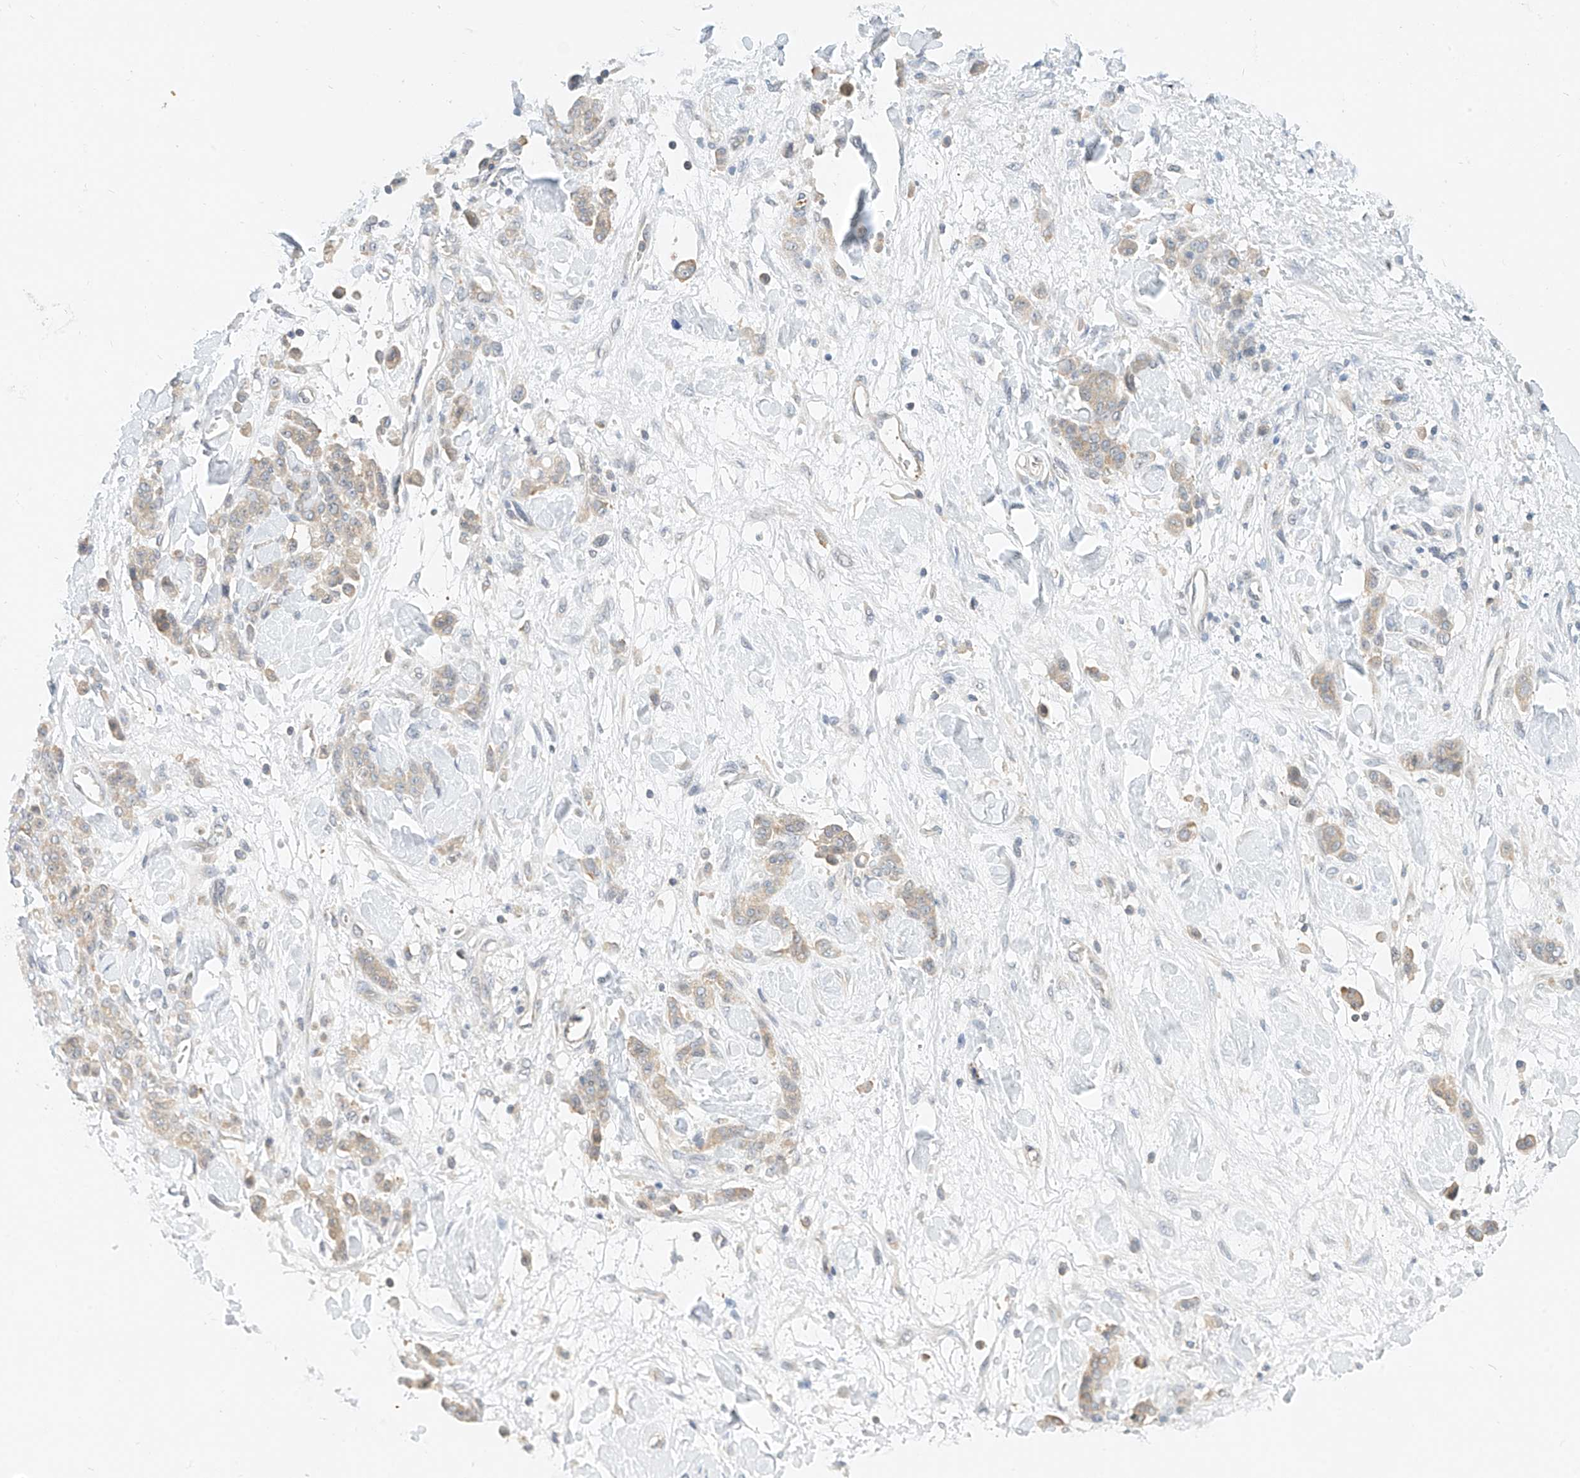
{"staining": {"intensity": "weak", "quantity": "25%-75%", "location": "cytoplasmic/membranous"}, "tissue": "stomach cancer", "cell_type": "Tumor cells", "image_type": "cancer", "snomed": [{"axis": "morphology", "description": "Normal tissue, NOS"}, {"axis": "morphology", "description": "Adenocarcinoma, NOS"}, {"axis": "topography", "description": "Stomach"}], "caption": "Immunohistochemistry (IHC) staining of stomach cancer, which displays low levels of weak cytoplasmic/membranous staining in approximately 25%-75% of tumor cells indicating weak cytoplasmic/membranous protein positivity. The staining was performed using DAB (brown) for protein detection and nuclei were counterstained in hematoxylin (blue).", "gene": "PPA2", "patient": {"sex": "male", "age": 82}}